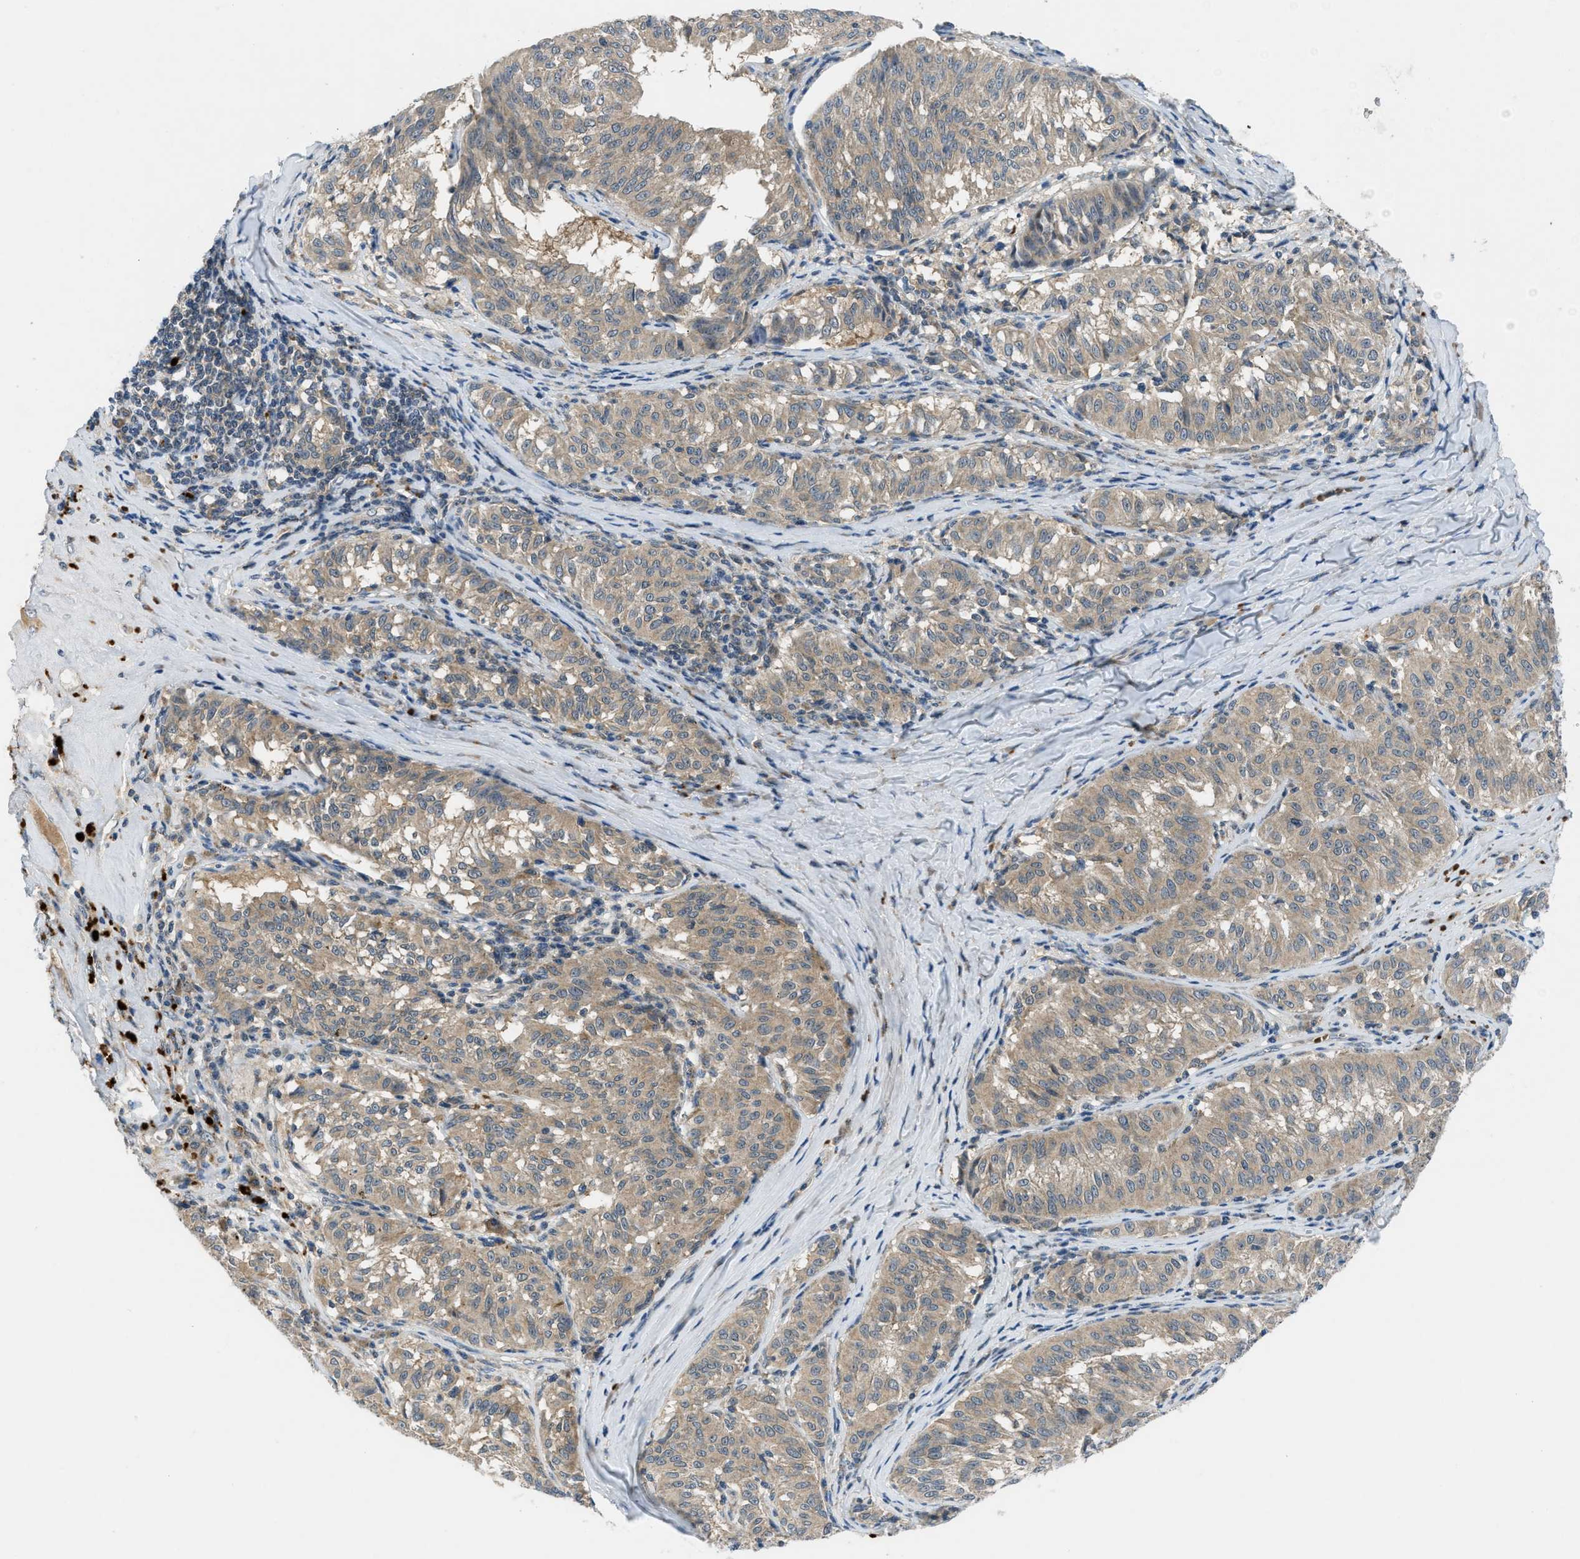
{"staining": {"intensity": "weak", "quantity": ">75%", "location": "cytoplasmic/membranous"}, "tissue": "melanoma", "cell_type": "Tumor cells", "image_type": "cancer", "snomed": [{"axis": "morphology", "description": "Malignant melanoma, NOS"}, {"axis": "topography", "description": "Skin"}], "caption": "There is low levels of weak cytoplasmic/membranous positivity in tumor cells of malignant melanoma, as demonstrated by immunohistochemical staining (brown color).", "gene": "PDE7A", "patient": {"sex": "female", "age": 72}}